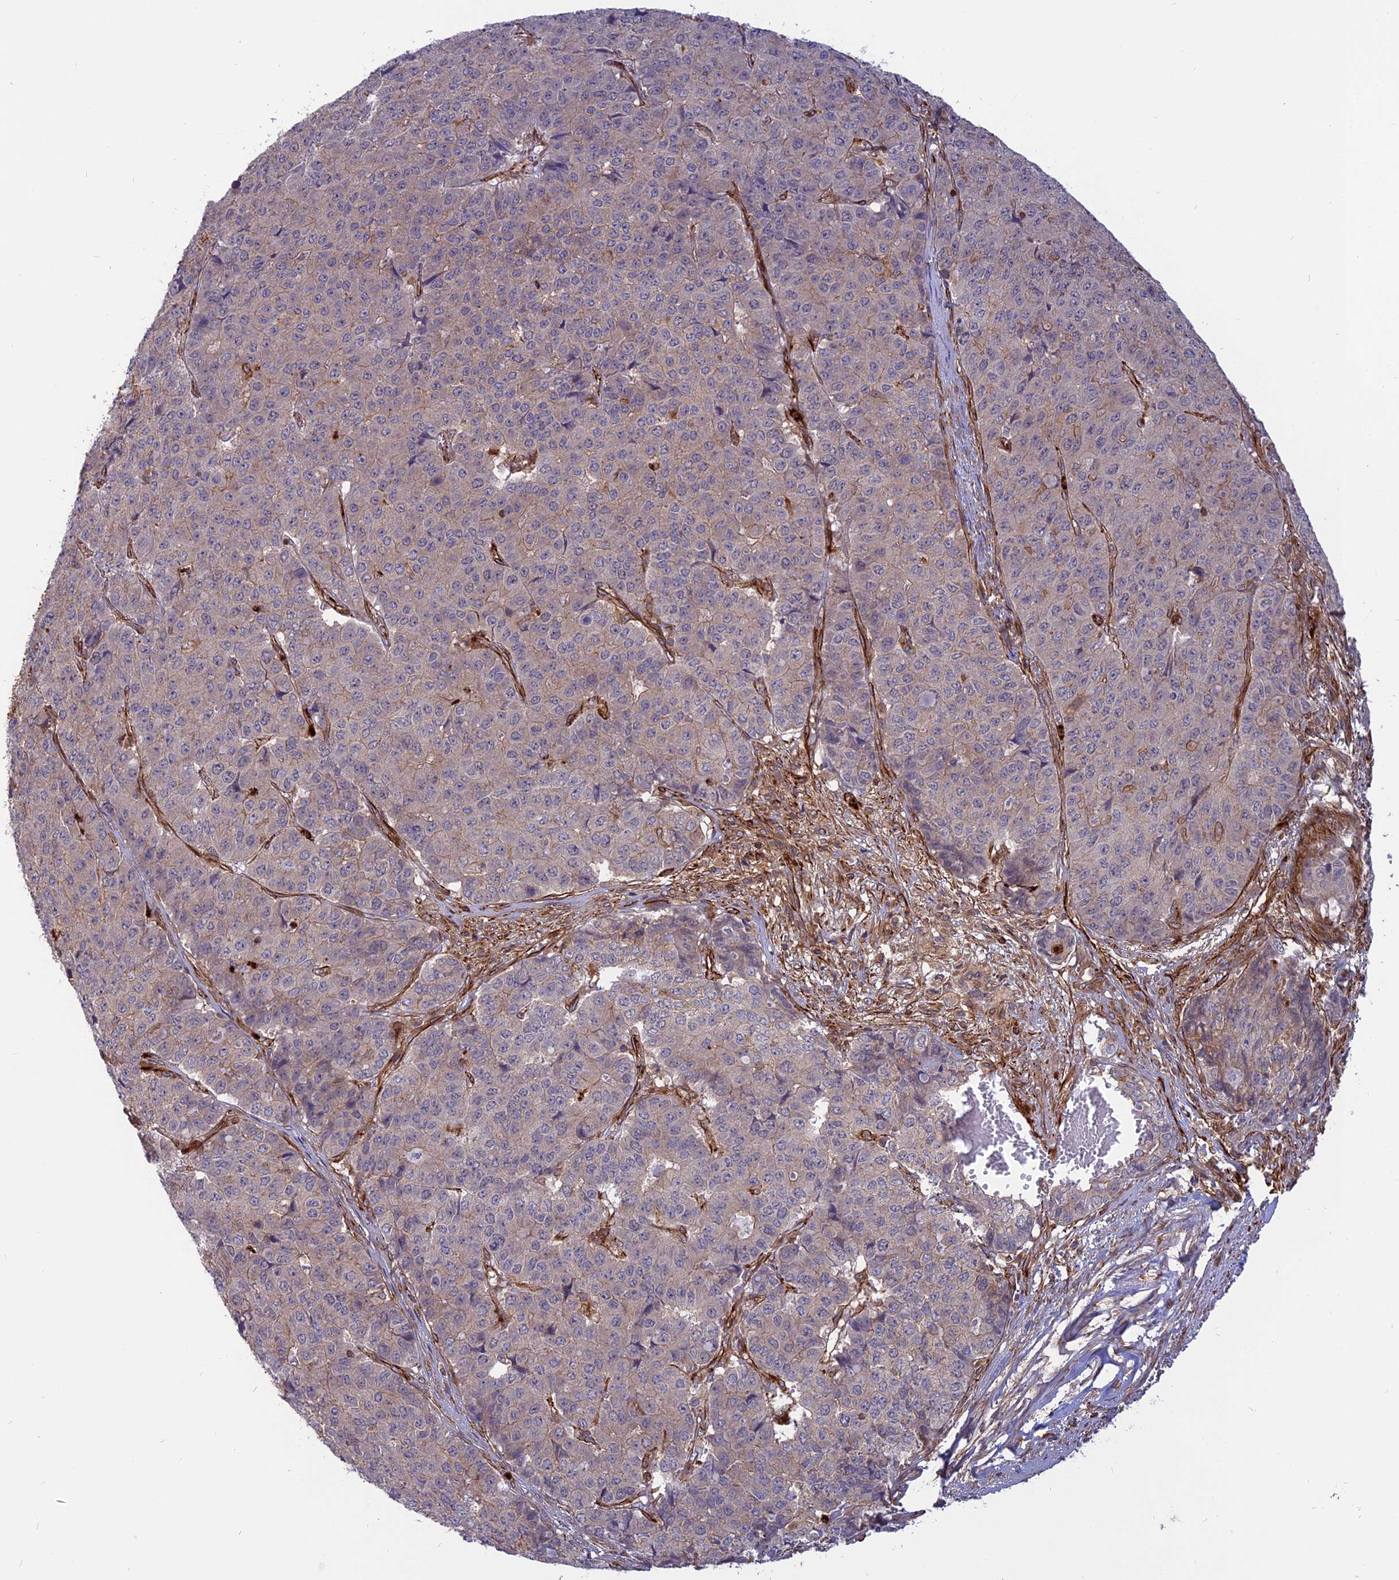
{"staining": {"intensity": "weak", "quantity": "<25%", "location": "cytoplasmic/membranous"}, "tissue": "pancreatic cancer", "cell_type": "Tumor cells", "image_type": "cancer", "snomed": [{"axis": "morphology", "description": "Adenocarcinoma, NOS"}, {"axis": "topography", "description": "Pancreas"}], "caption": "Immunohistochemical staining of human adenocarcinoma (pancreatic) displays no significant staining in tumor cells.", "gene": "PHLDB3", "patient": {"sex": "male", "age": 50}}